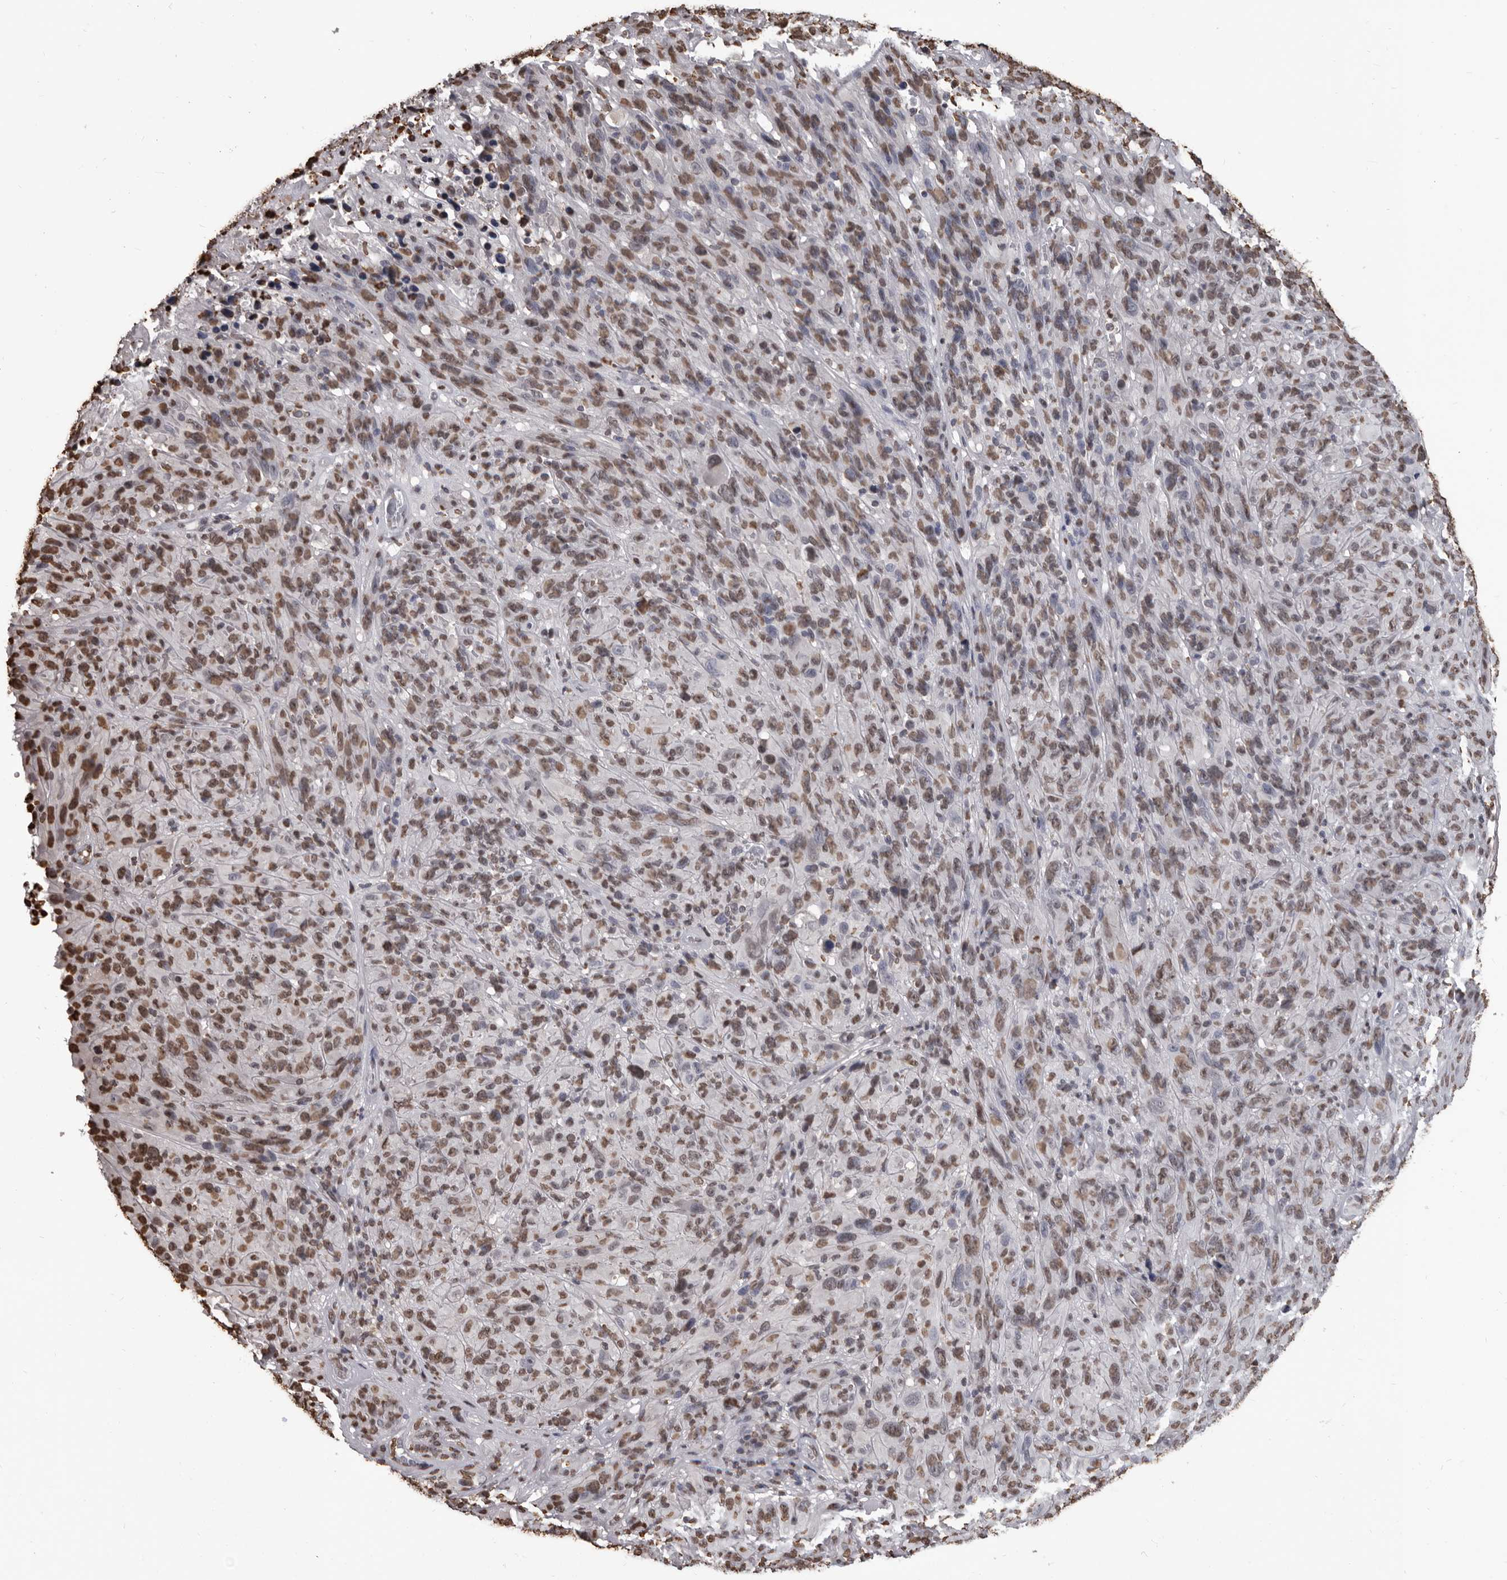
{"staining": {"intensity": "moderate", "quantity": ">75%", "location": "nuclear"}, "tissue": "melanoma", "cell_type": "Tumor cells", "image_type": "cancer", "snomed": [{"axis": "morphology", "description": "Malignant melanoma, NOS"}, {"axis": "topography", "description": "Skin of head"}], "caption": "High-power microscopy captured an immunohistochemistry (IHC) image of melanoma, revealing moderate nuclear staining in approximately >75% of tumor cells.", "gene": "AHR", "patient": {"sex": "male", "age": 96}}